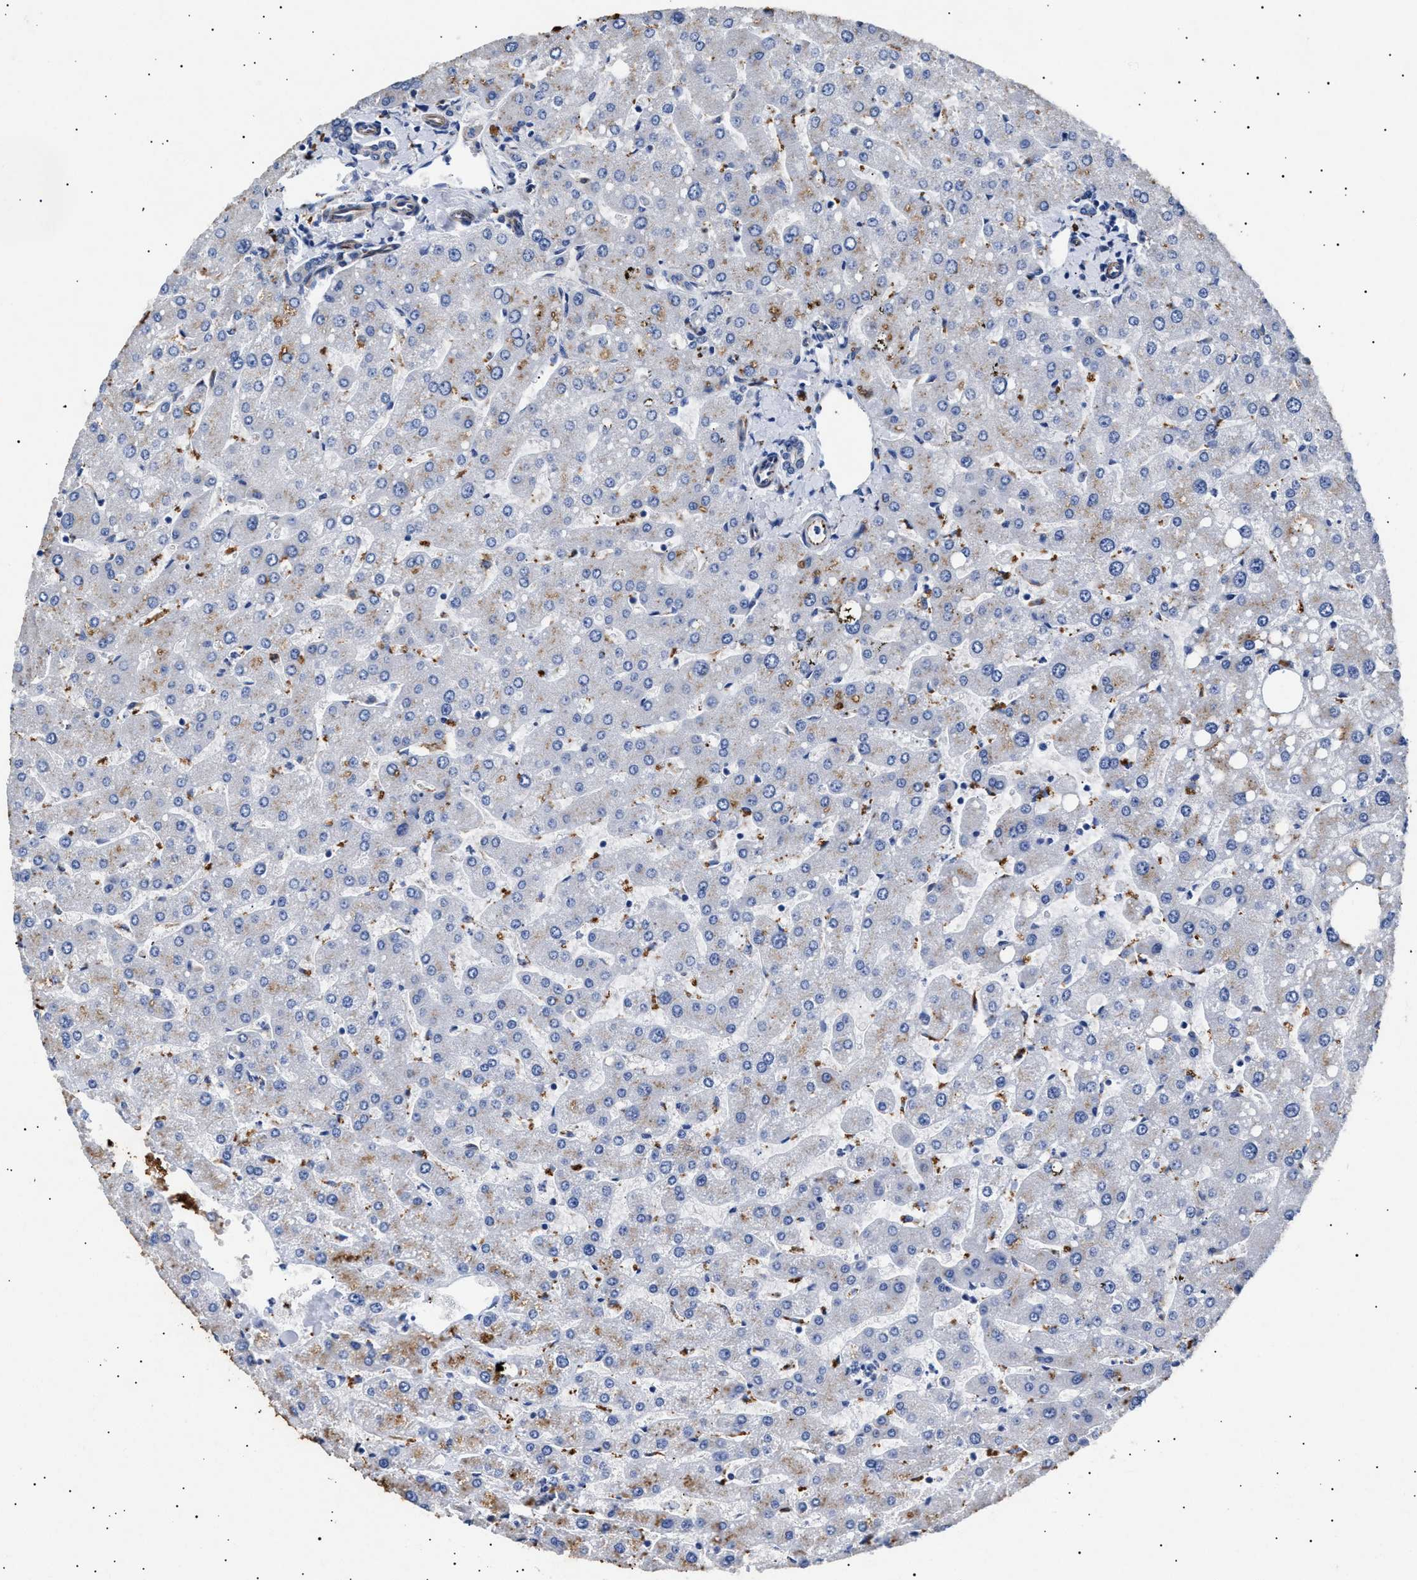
{"staining": {"intensity": "negative", "quantity": "none", "location": "none"}, "tissue": "liver", "cell_type": "Cholangiocytes", "image_type": "normal", "snomed": [{"axis": "morphology", "description": "Normal tissue, NOS"}, {"axis": "topography", "description": "Liver"}], "caption": "This is an IHC histopathology image of unremarkable liver. There is no positivity in cholangiocytes.", "gene": "OLFML2A", "patient": {"sex": "male", "age": 55}}